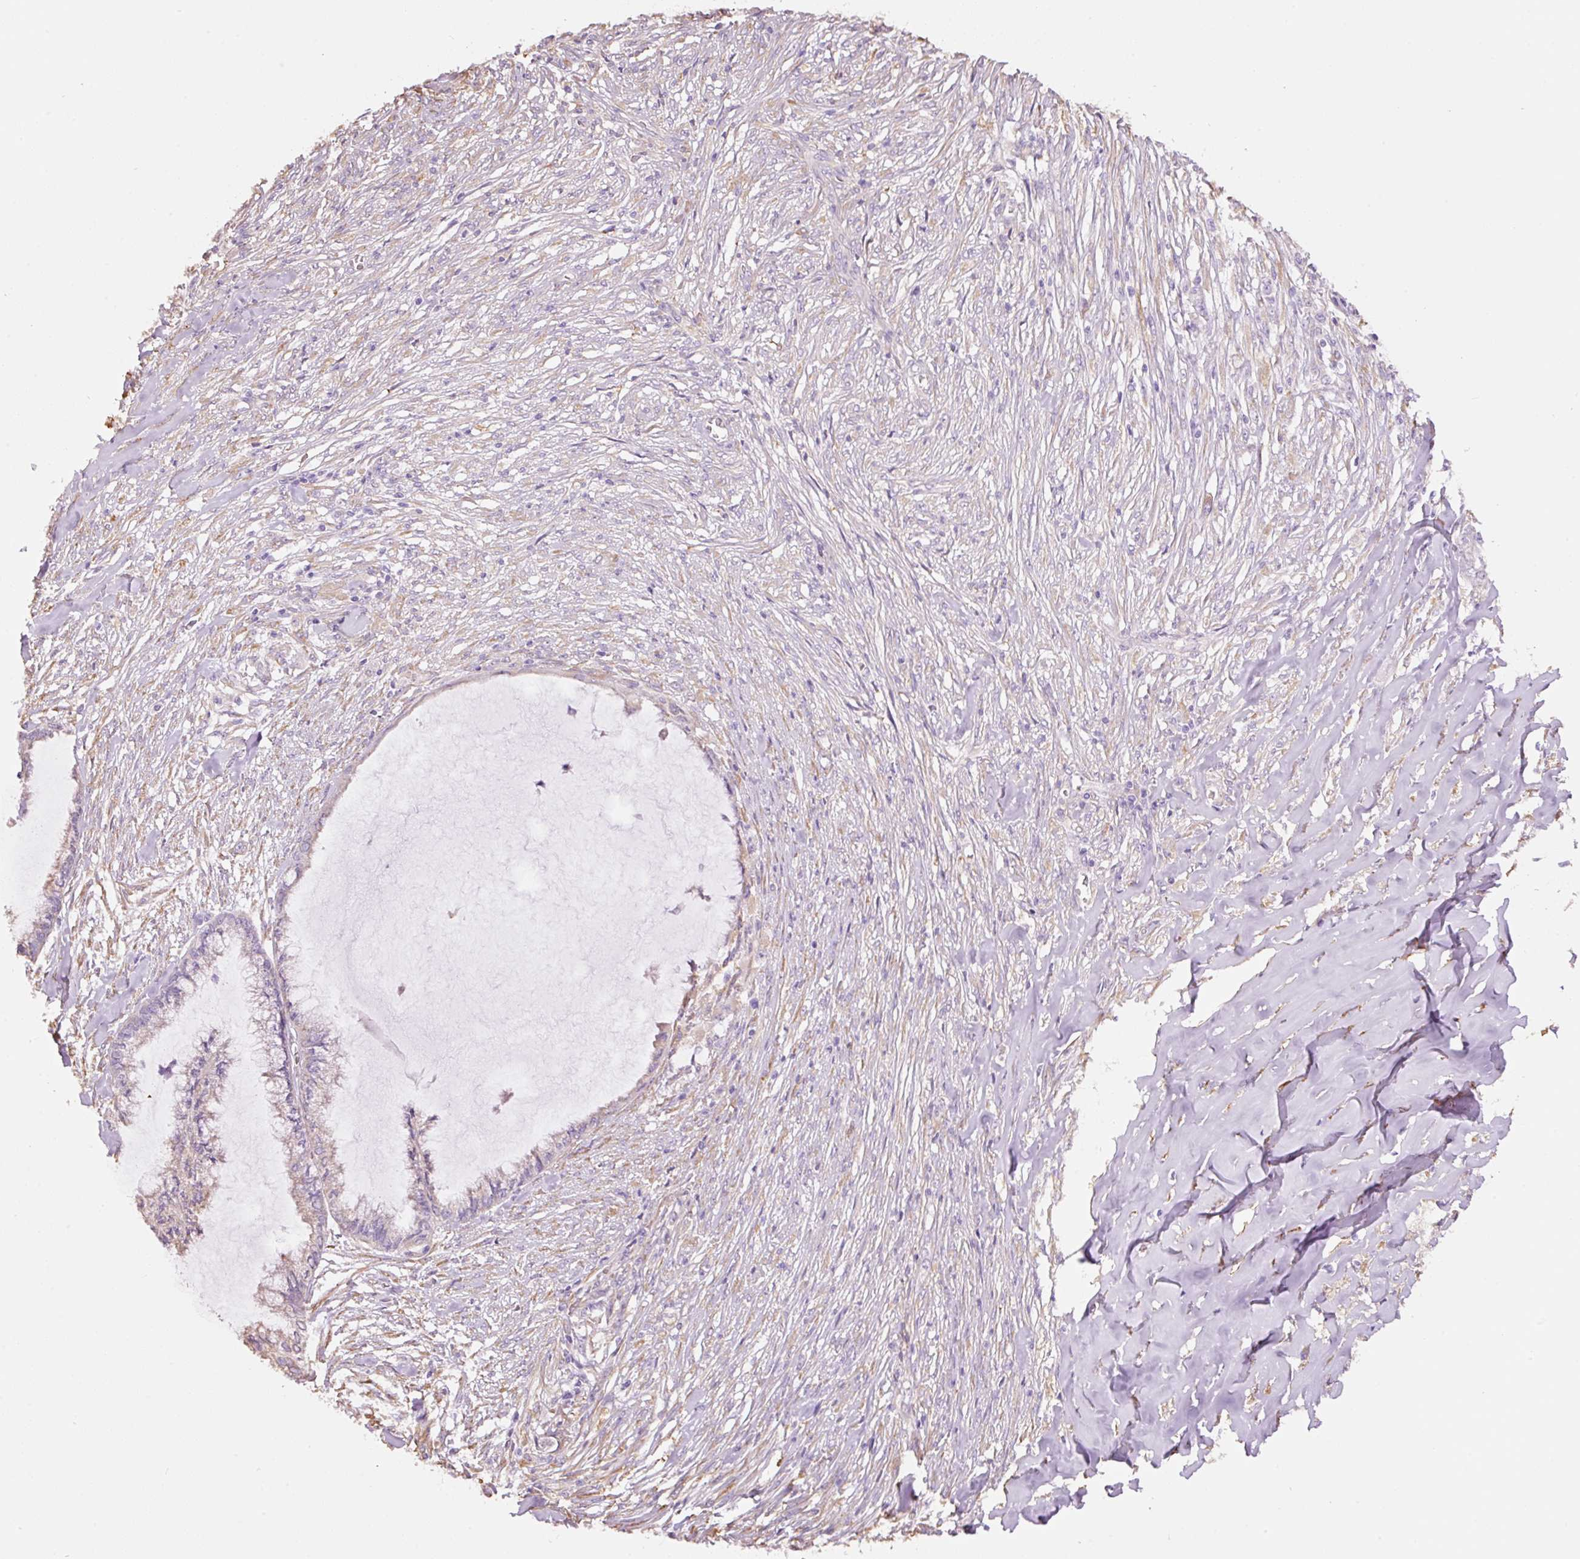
{"staining": {"intensity": "negative", "quantity": "none", "location": "none"}, "tissue": "endometrial cancer", "cell_type": "Tumor cells", "image_type": "cancer", "snomed": [{"axis": "morphology", "description": "Adenocarcinoma, NOS"}, {"axis": "topography", "description": "Endometrium"}], "caption": "DAB (3,3'-diaminobenzidine) immunohistochemical staining of endometrial cancer (adenocarcinoma) demonstrates no significant expression in tumor cells. (IHC, brightfield microscopy, high magnification).", "gene": "GCG", "patient": {"sex": "female", "age": 86}}